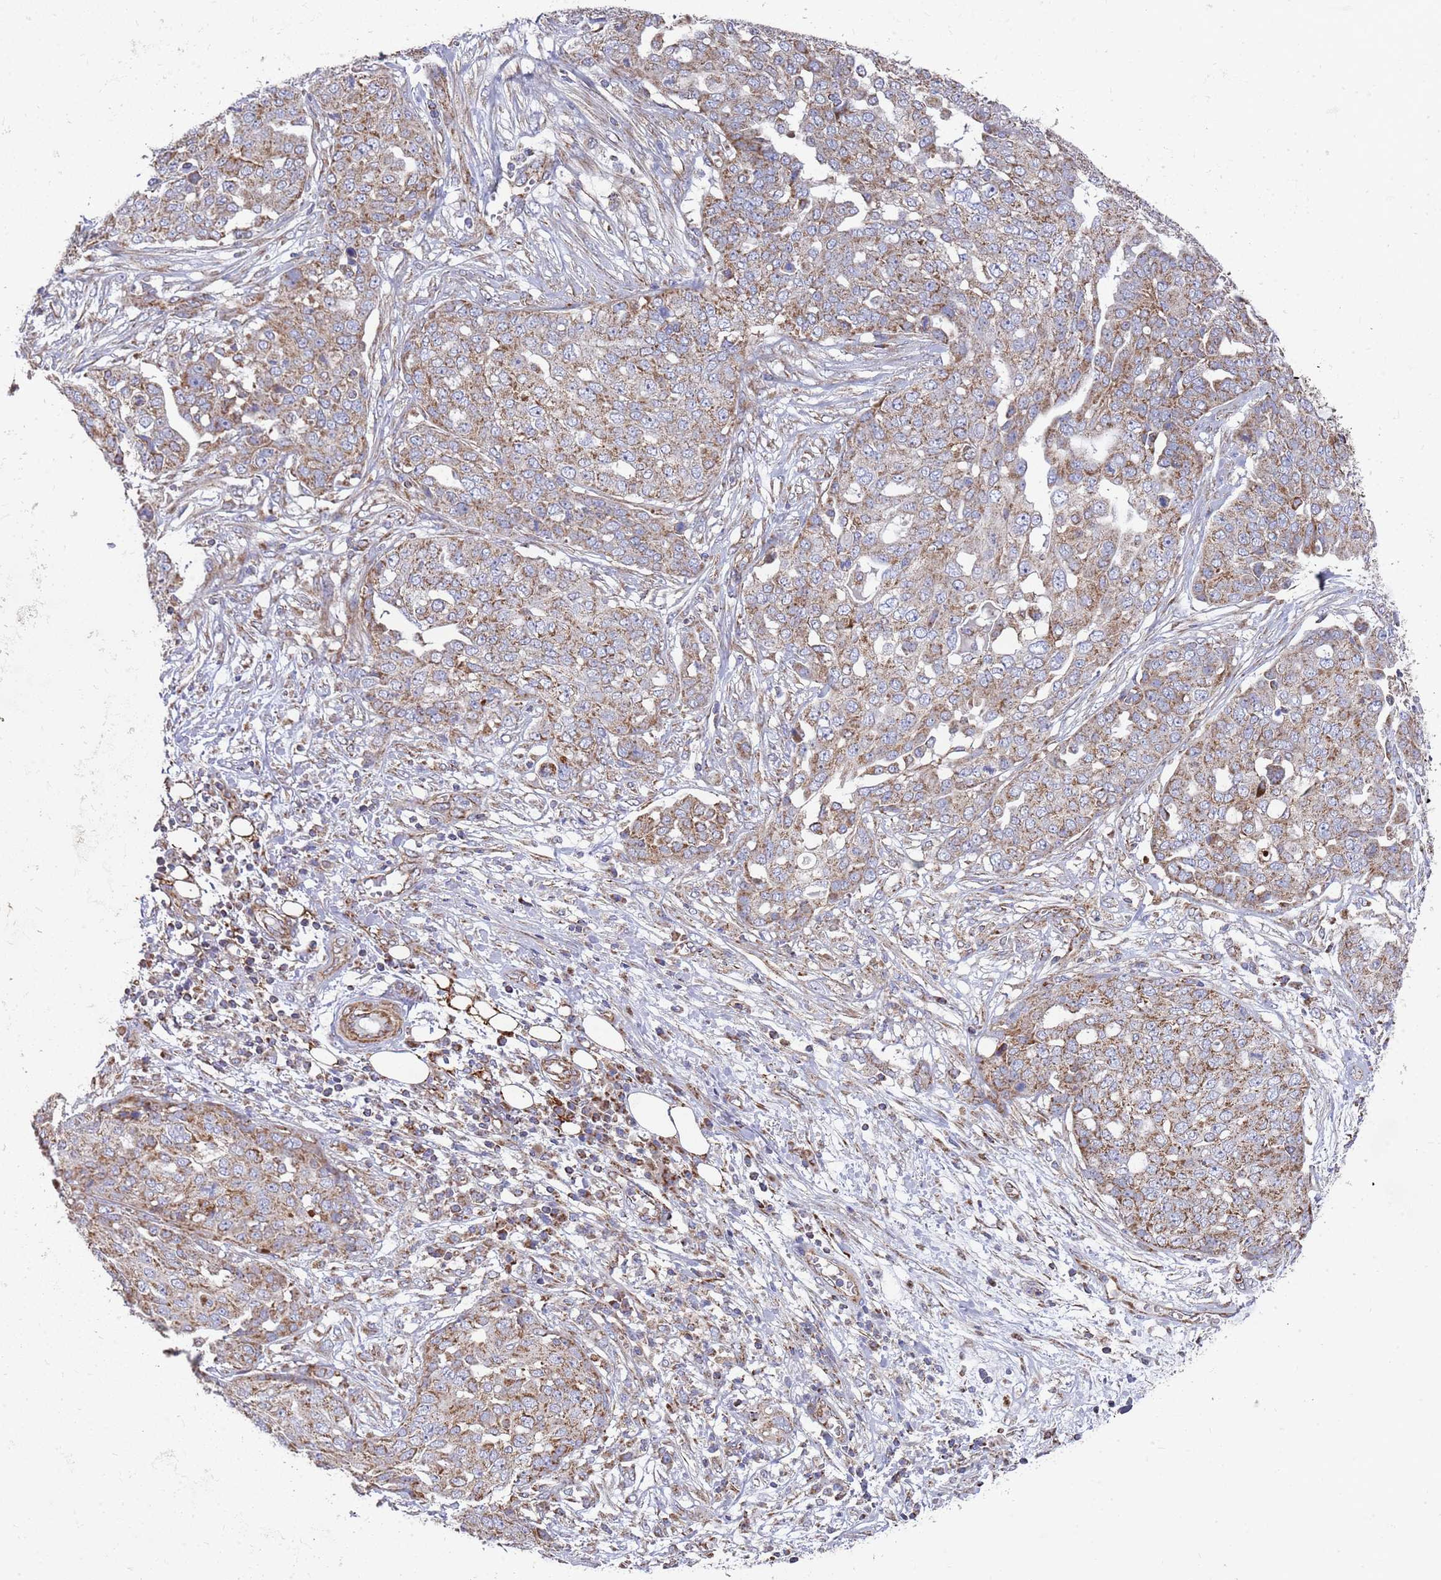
{"staining": {"intensity": "moderate", "quantity": ">75%", "location": "cytoplasmic/membranous"}, "tissue": "ovarian cancer", "cell_type": "Tumor cells", "image_type": "cancer", "snomed": [{"axis": "morphology", "description": "Cystadenocarcinoma, serous, NOS"}, {"axis": "topography", "description": "Soft tissue"}, {"axis": "topography", "description": "Ovary"}], "caption": "Moderate cytoplasmic/membranous positivity for a protein is seen in about >75% of tumor cells of ovarian cancer using immunohistochemistry (IHC).", "gene": "WDFY3", "patient": {"sex": "female", "age": 57}}